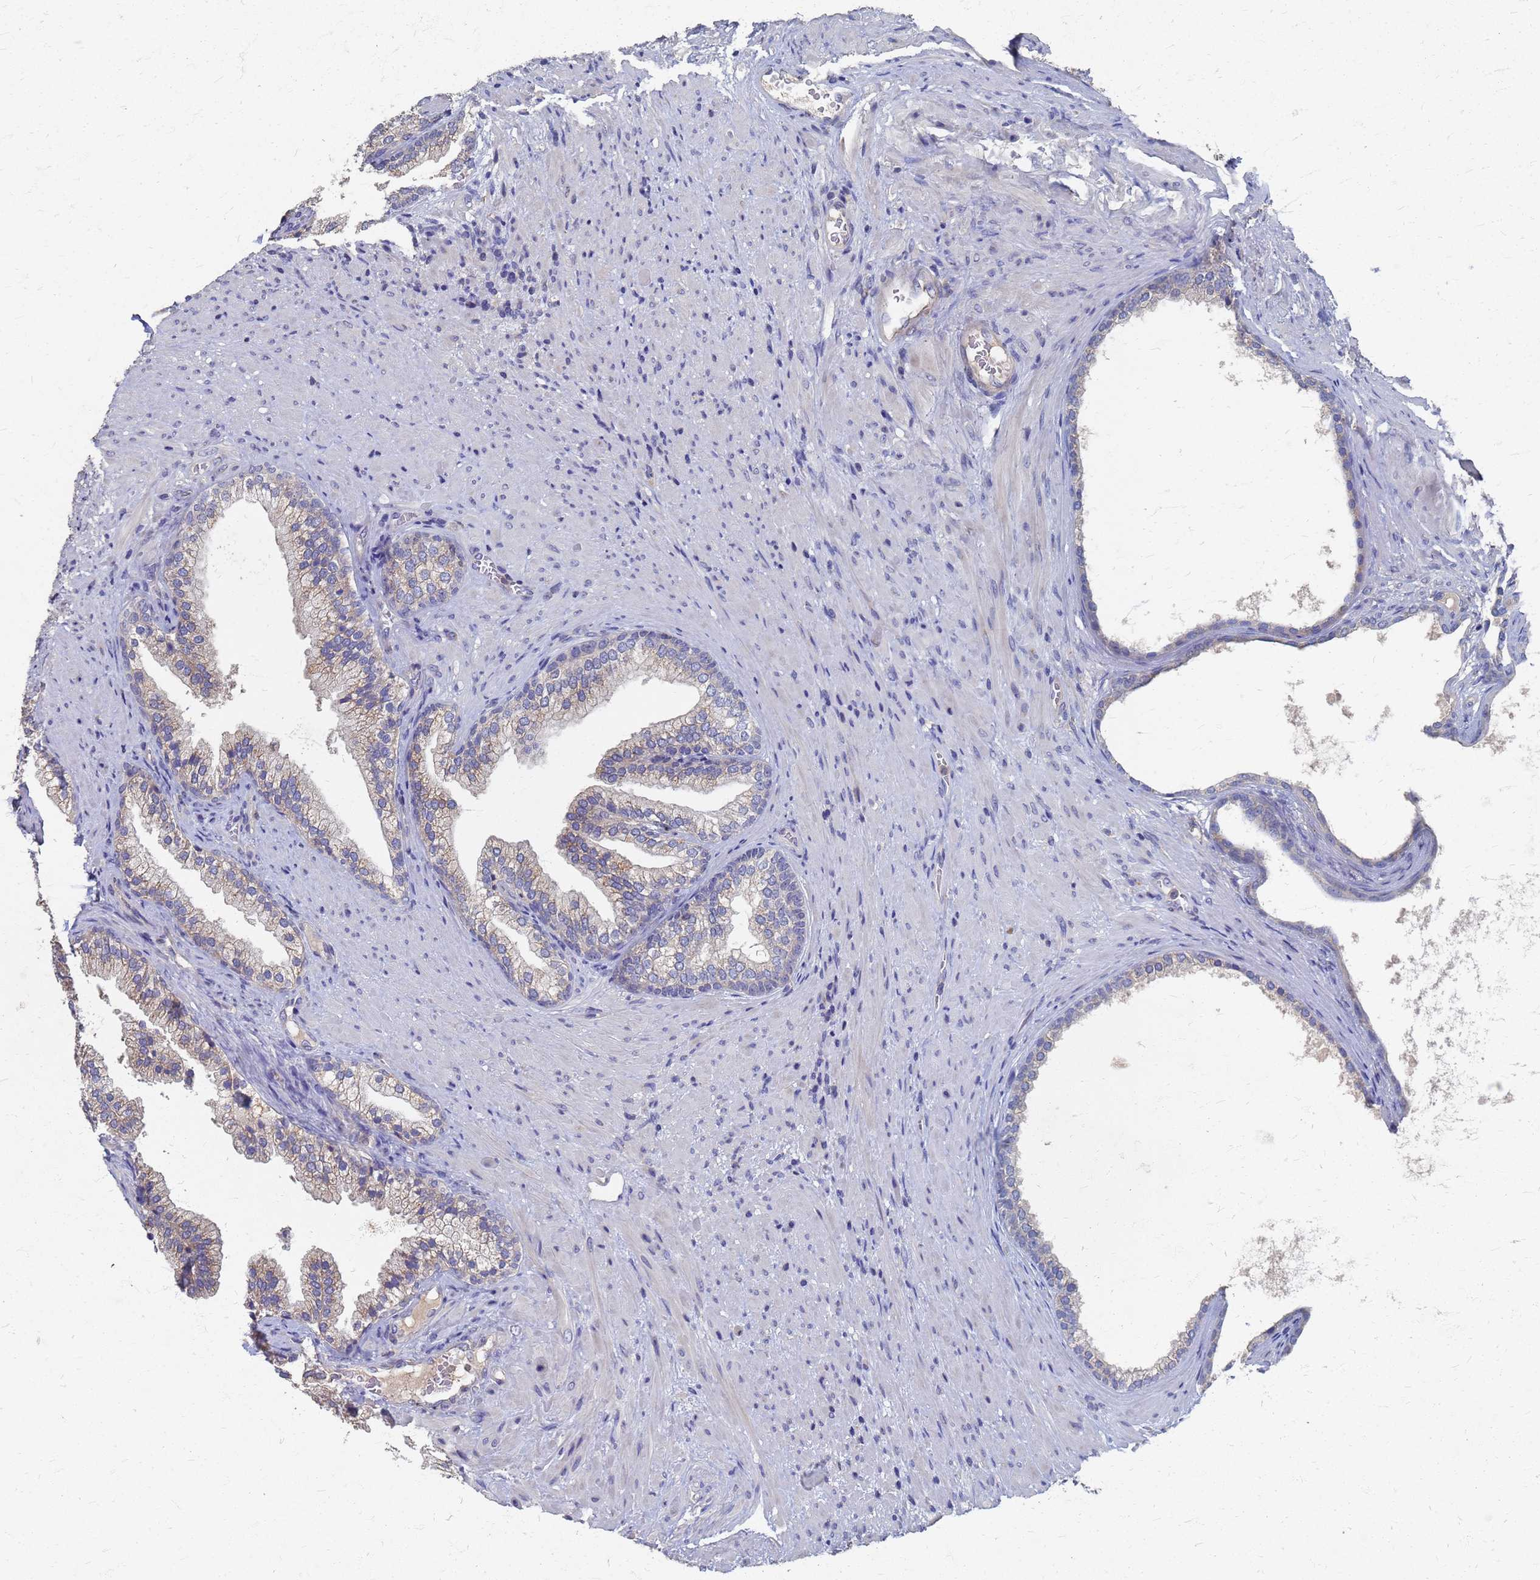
{"staining": {"intensity": "weak", "quantity": "<25%", "location": "cytoplasmic/membranous"}, "tissue": "prostate", "cell_type": "Glandular cells", "image_type": "normal", "snomed": [{"axis": "morphology", "description": "Normal tissue, NOS"}, {"axis": "topography", "description": "Prostate"}], "caption": "Prostate was stained to show a protein in brown. There is no significant expression in glandular cells. Brightfield microscopy of IHC stained with DAB (brown) and hematoxylin (blue), captured at high magnification.", "gene": "KRCC1", "patient": {"sex": "male", "age": 76}}